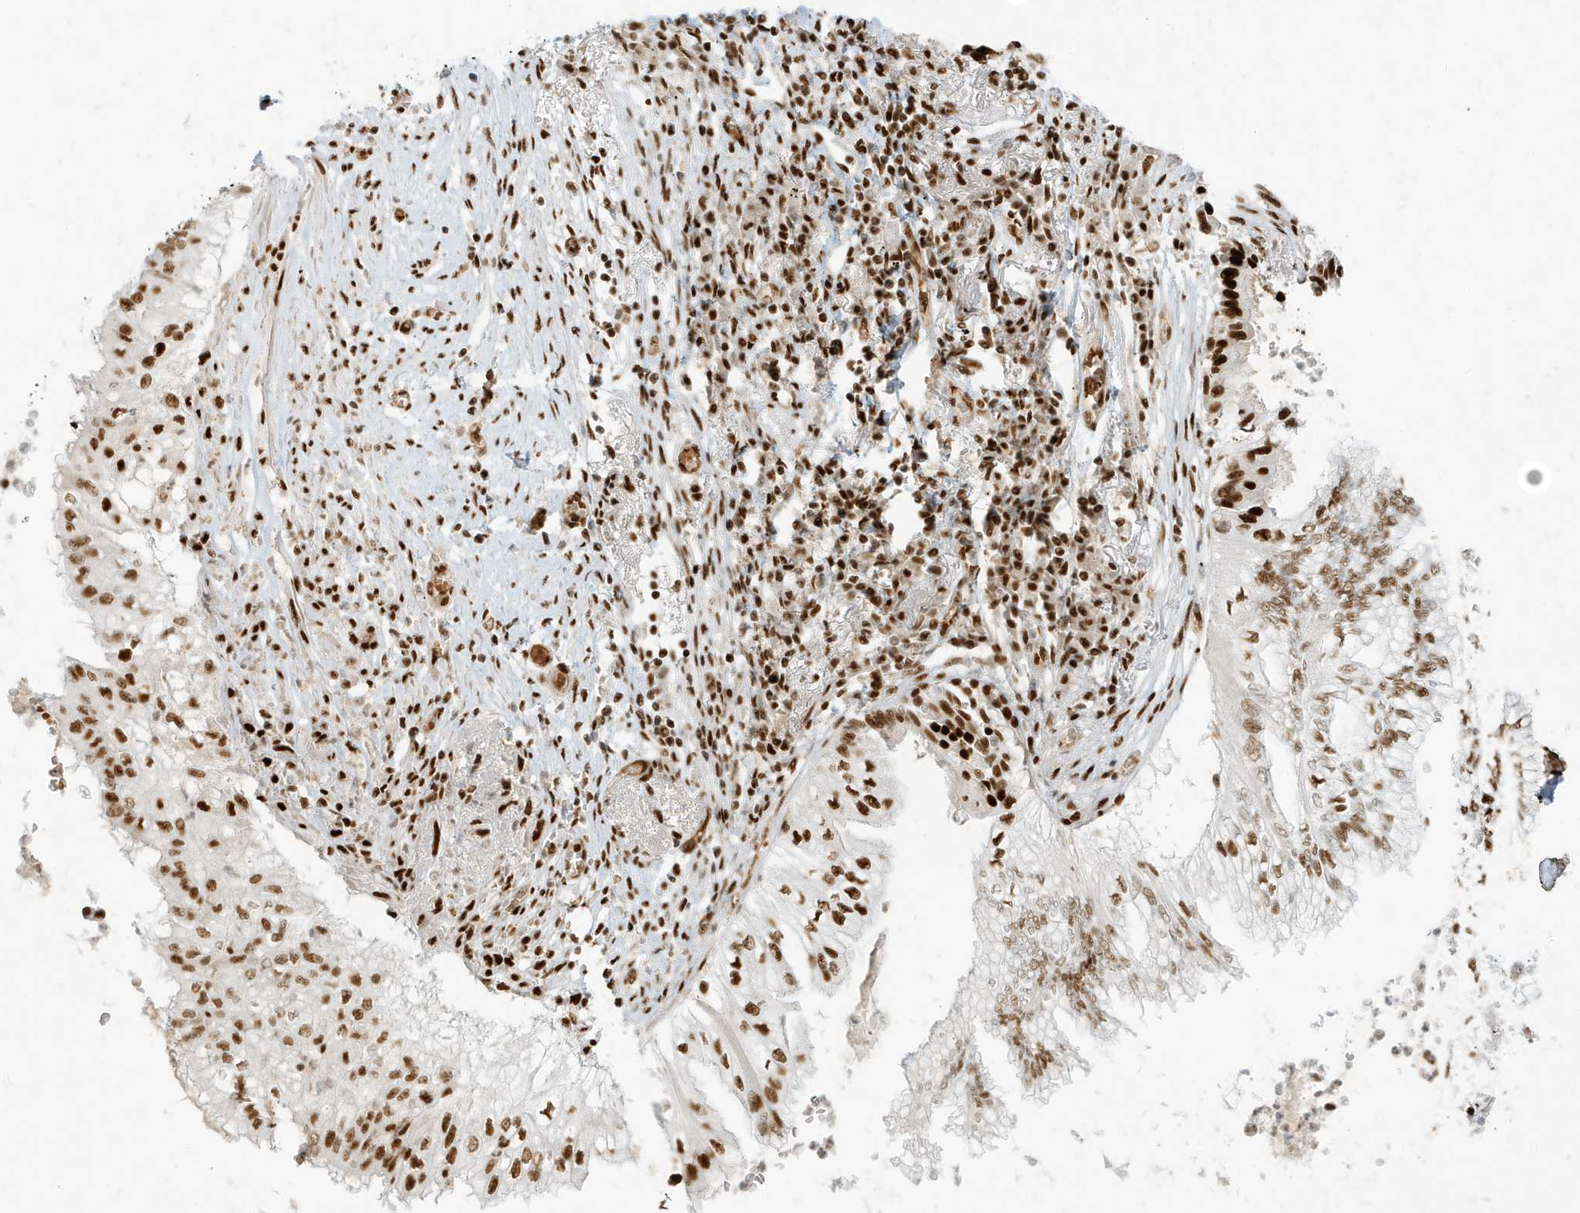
{"staining": {"intensity": "moderate", "quantity": ">75%", "location": "nuclear"}, "tissue": "lung cancer", "cell_type": "Tumor cells", "image_type": "cancer", "snomed": [{"axis": "morphology", "description": "Adenocarcinoma, NOS"}, {"axis": "topography", "description": "Lung"}], "caption": "An immunohistochemistry micrograph of neoplastic tissue is shown. Protein staining in brown highlights moderate nuclear positivity in lung cancer (adenocarcinoma) within tumor cells. The staining was performed using DAB to visualize the protein expression in brown, while the nuclei were stained in blue with hematoxylin (Magnification: 20x).", "gene": "CKS2", "patient": {"sex": "female", "age": 70}}